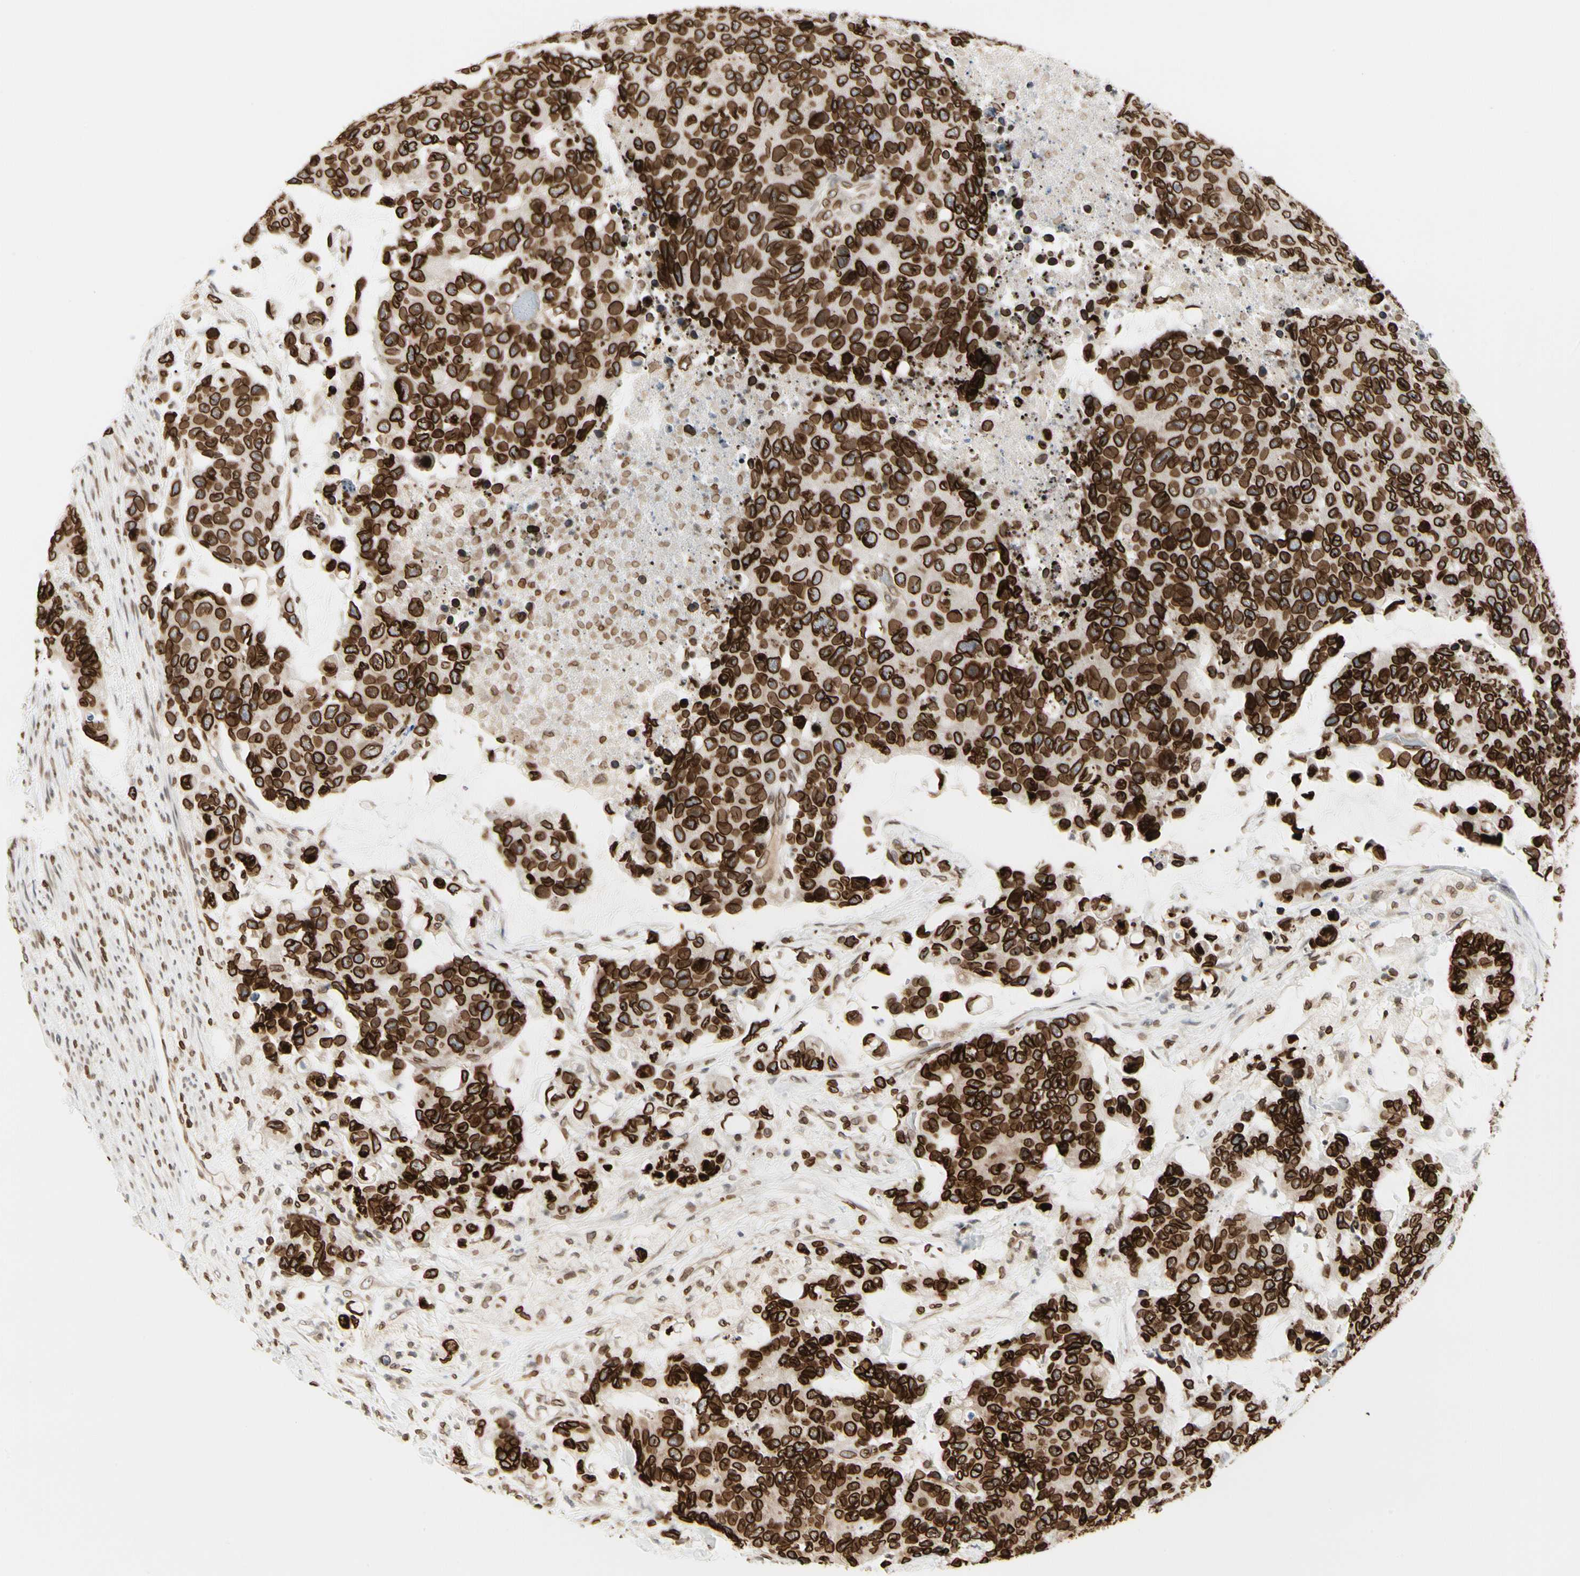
{"staining": {"intensity": "strong", "quantity": ">75%", "location": "cytoplasmic/membranous,nuclear"}, "tissue": "colorectal cancer", "cell_type": "Tumor cells", "image_type": "cancer", "snomed": [{"axis": "morphology", "description": "Adenocarcinoma, NOS"}, {"axis": "topography", "description": "Colon"}], "caption": "Approximately >75% of tumor cells in human colorectal adenocarcinoma show strong cytoplasmic/membranous and nuclear protein positivity as visualized by brown immunohistochemical staining.", "gene": "TMPO", "patient": {"sex": "female", "age": 86}}